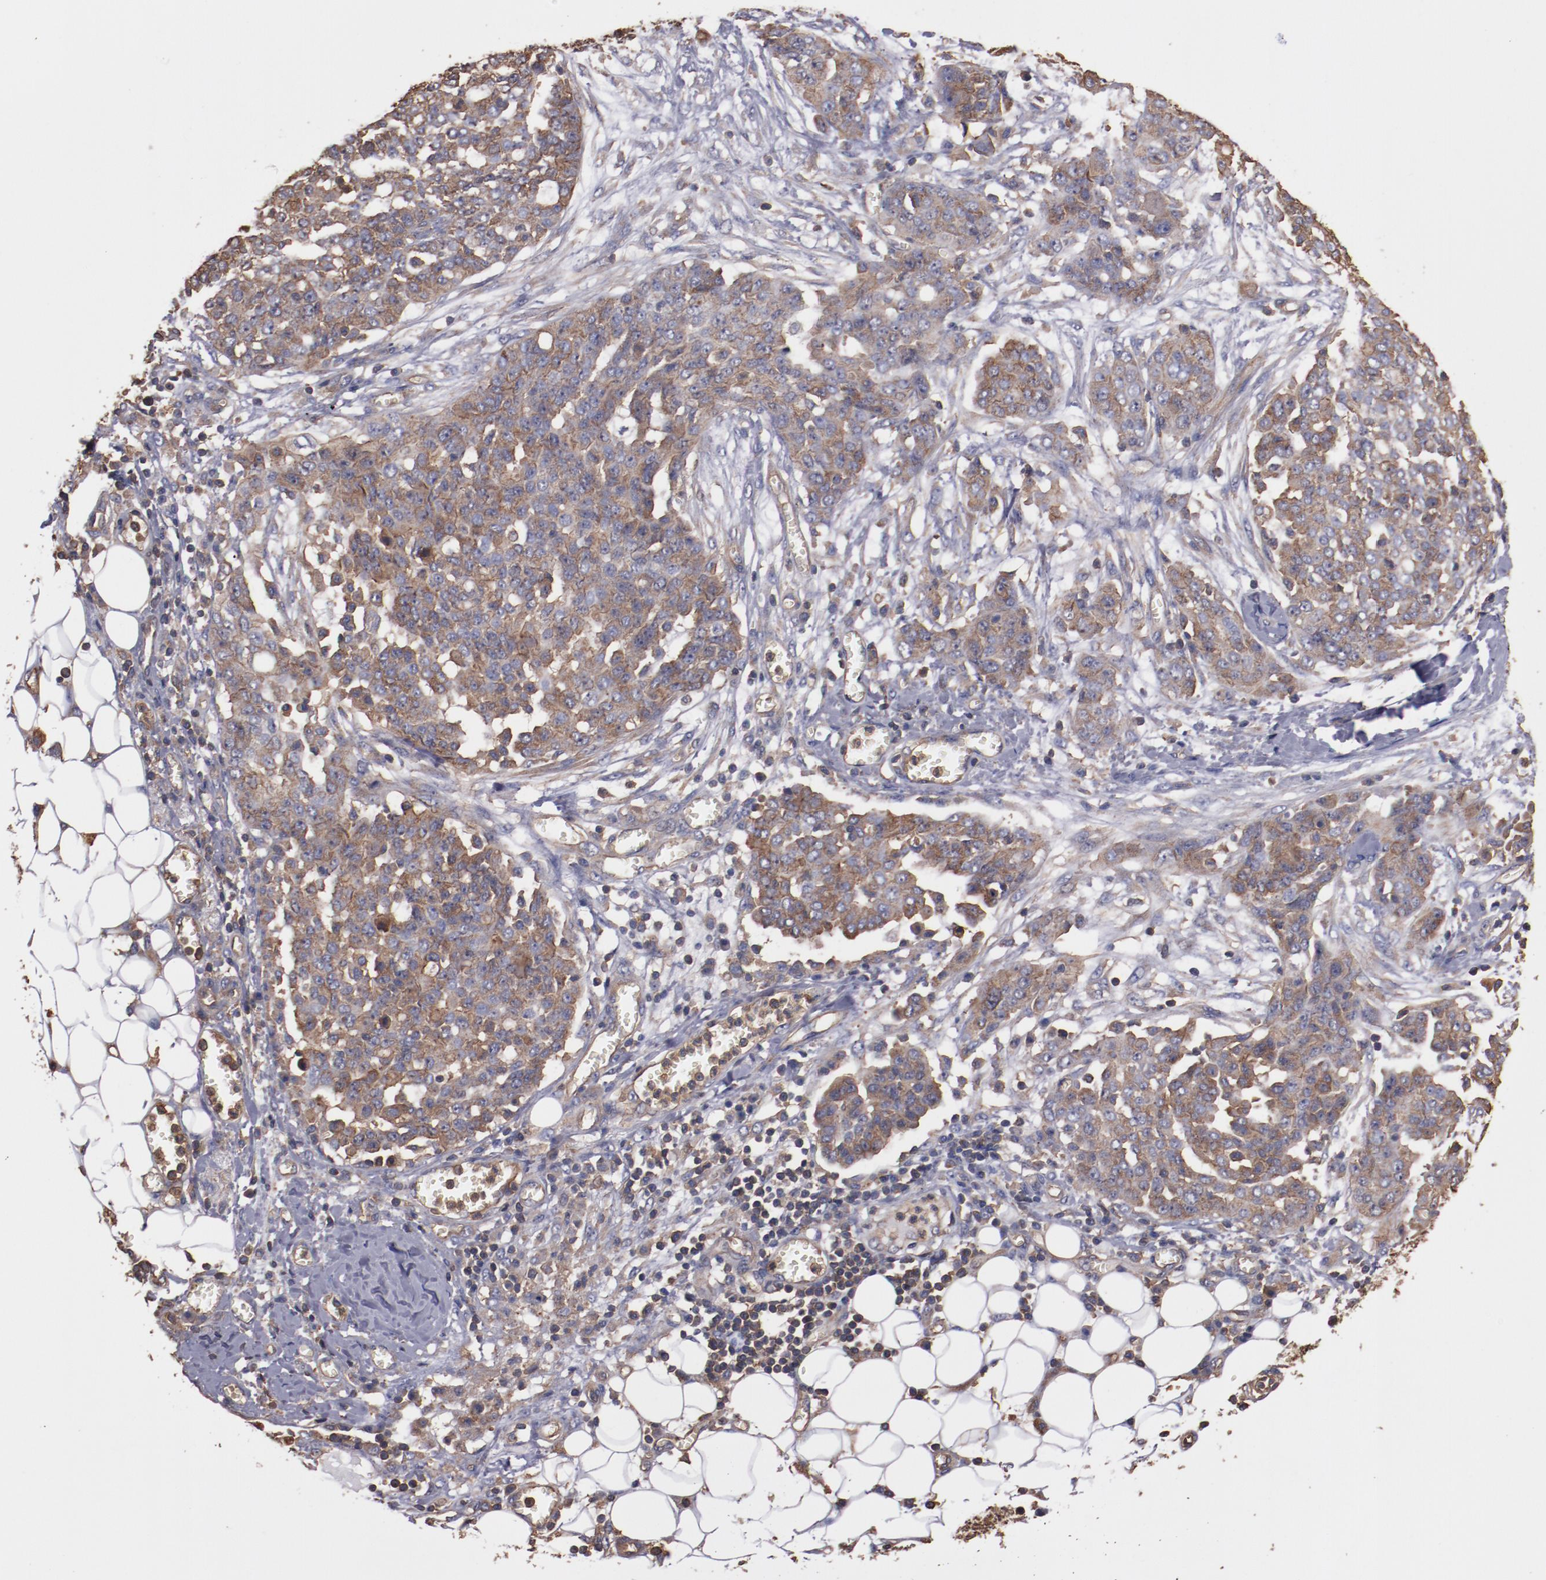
{"staining": {"intensity": "moderate", "quantity": ">75%", "location": "cytoplasmic/membranous"}, "tissue": "ovarian cancer", "cell_type": "Tumor cells", "image_type": "cancer", "snomed": [{"axis": "morphology", "description": "Cystadenocarcinoma, serous, NOS"}, {"axis": "topography", "description": "Soft tissue"}, {"axis": "topography", "description": "Ovary"}], "caption": "Approximately >75% of tumor cells in human ovarian cancer exhibit moderate cytoplasmic/membranous protein staining as visualized by brown immunohistochemical staining.", "gene": "TMOD3", "patient": {"sex": "female", "age": 57}}